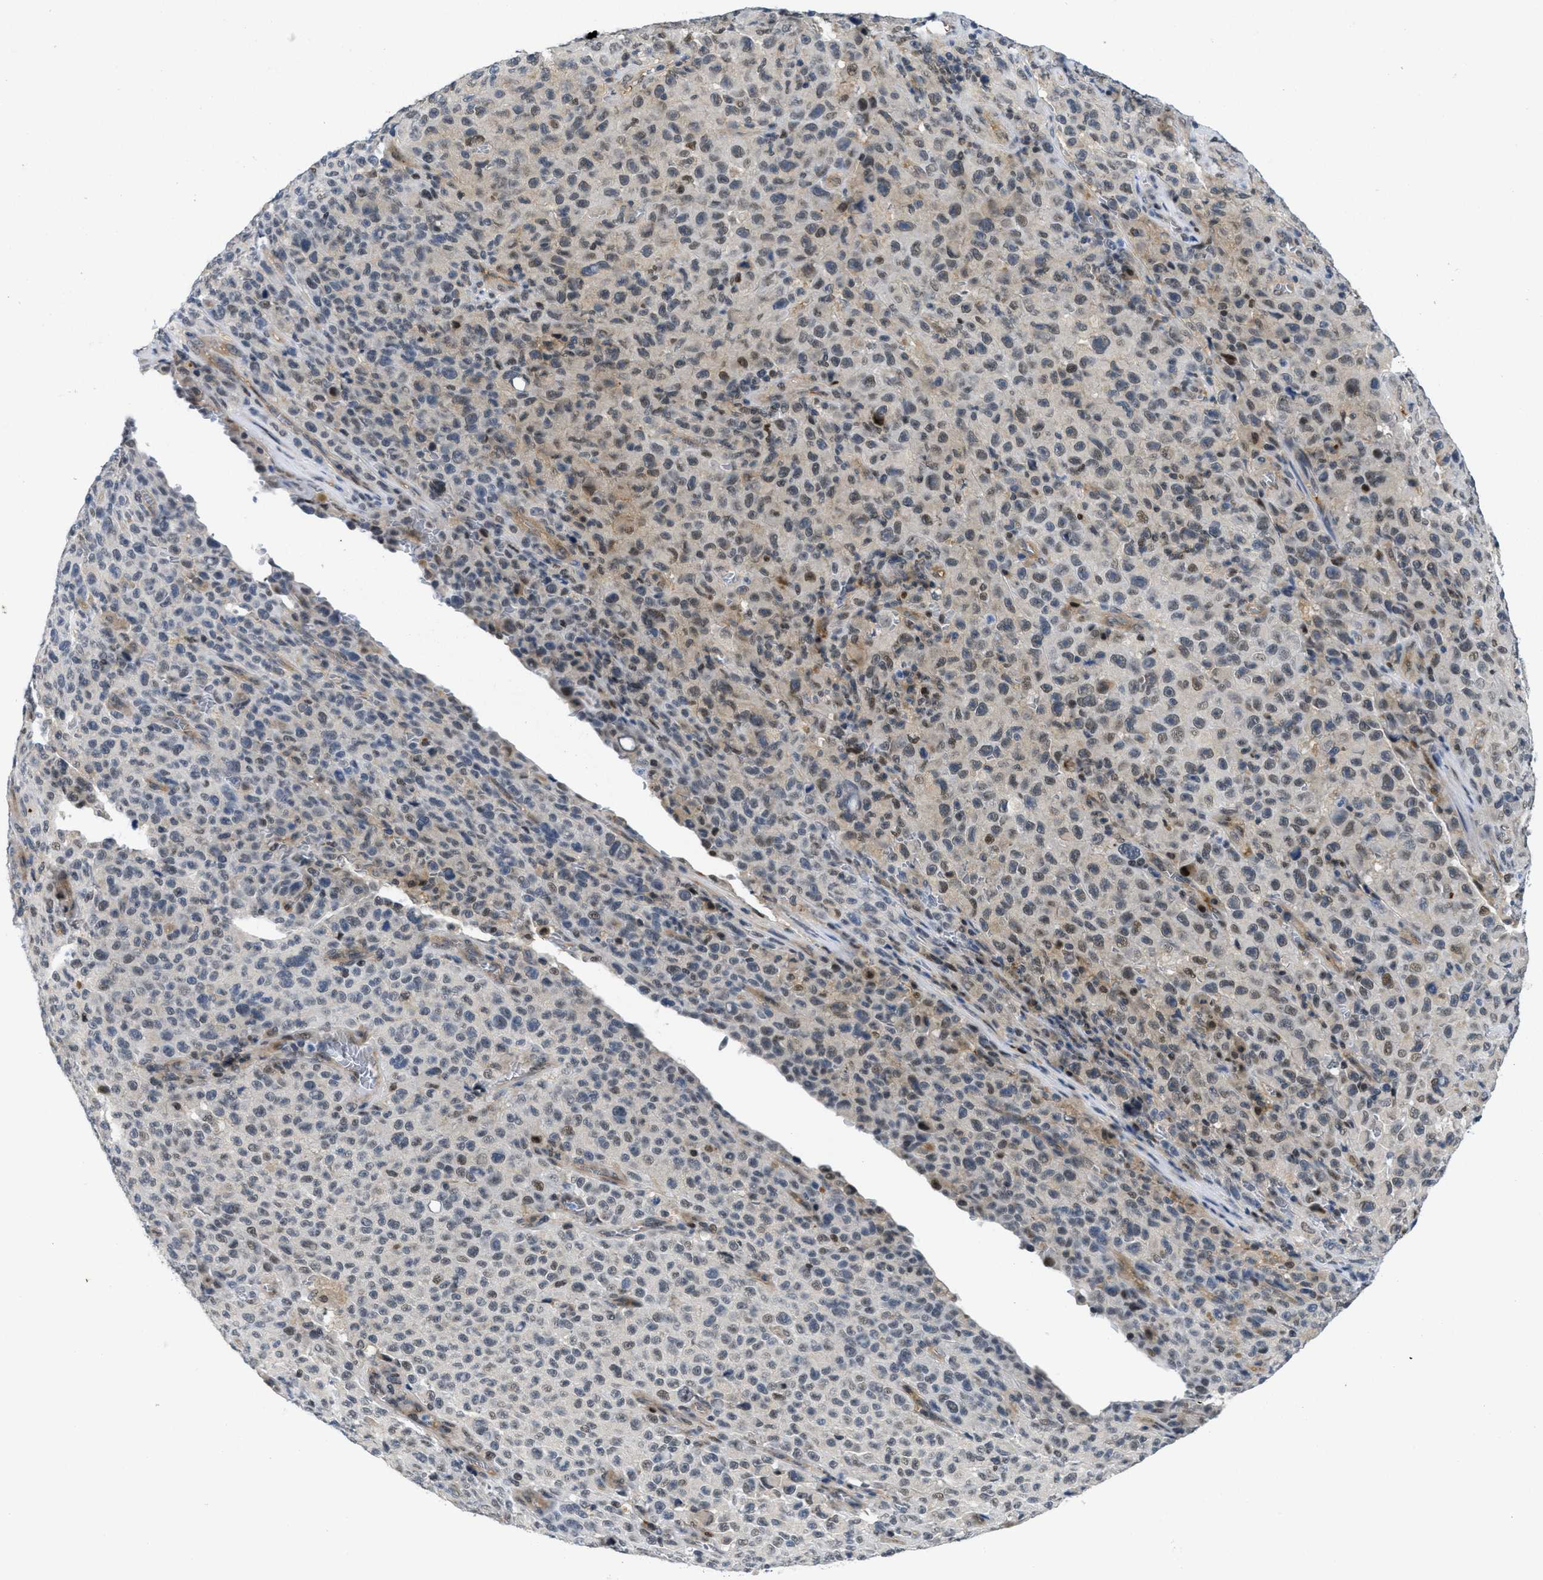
{"staining": {"intensity": "weak", "quantity": "<25%", "location": "nuclear"}, "tissue": "melanoma", "cell_type": "Tumor cells", "image_type": "cancer", "snomed": [{"axis": "morphology", "description": "Malignant melanoma, NOS"}, {"axis": "topography", "description": "Skin"}], "caption": "A histopathology image of human melanoma is negative for staining in tumor cells.", "gene": "SLC29A2", "patient": {"sex": "female", "age": 82}}